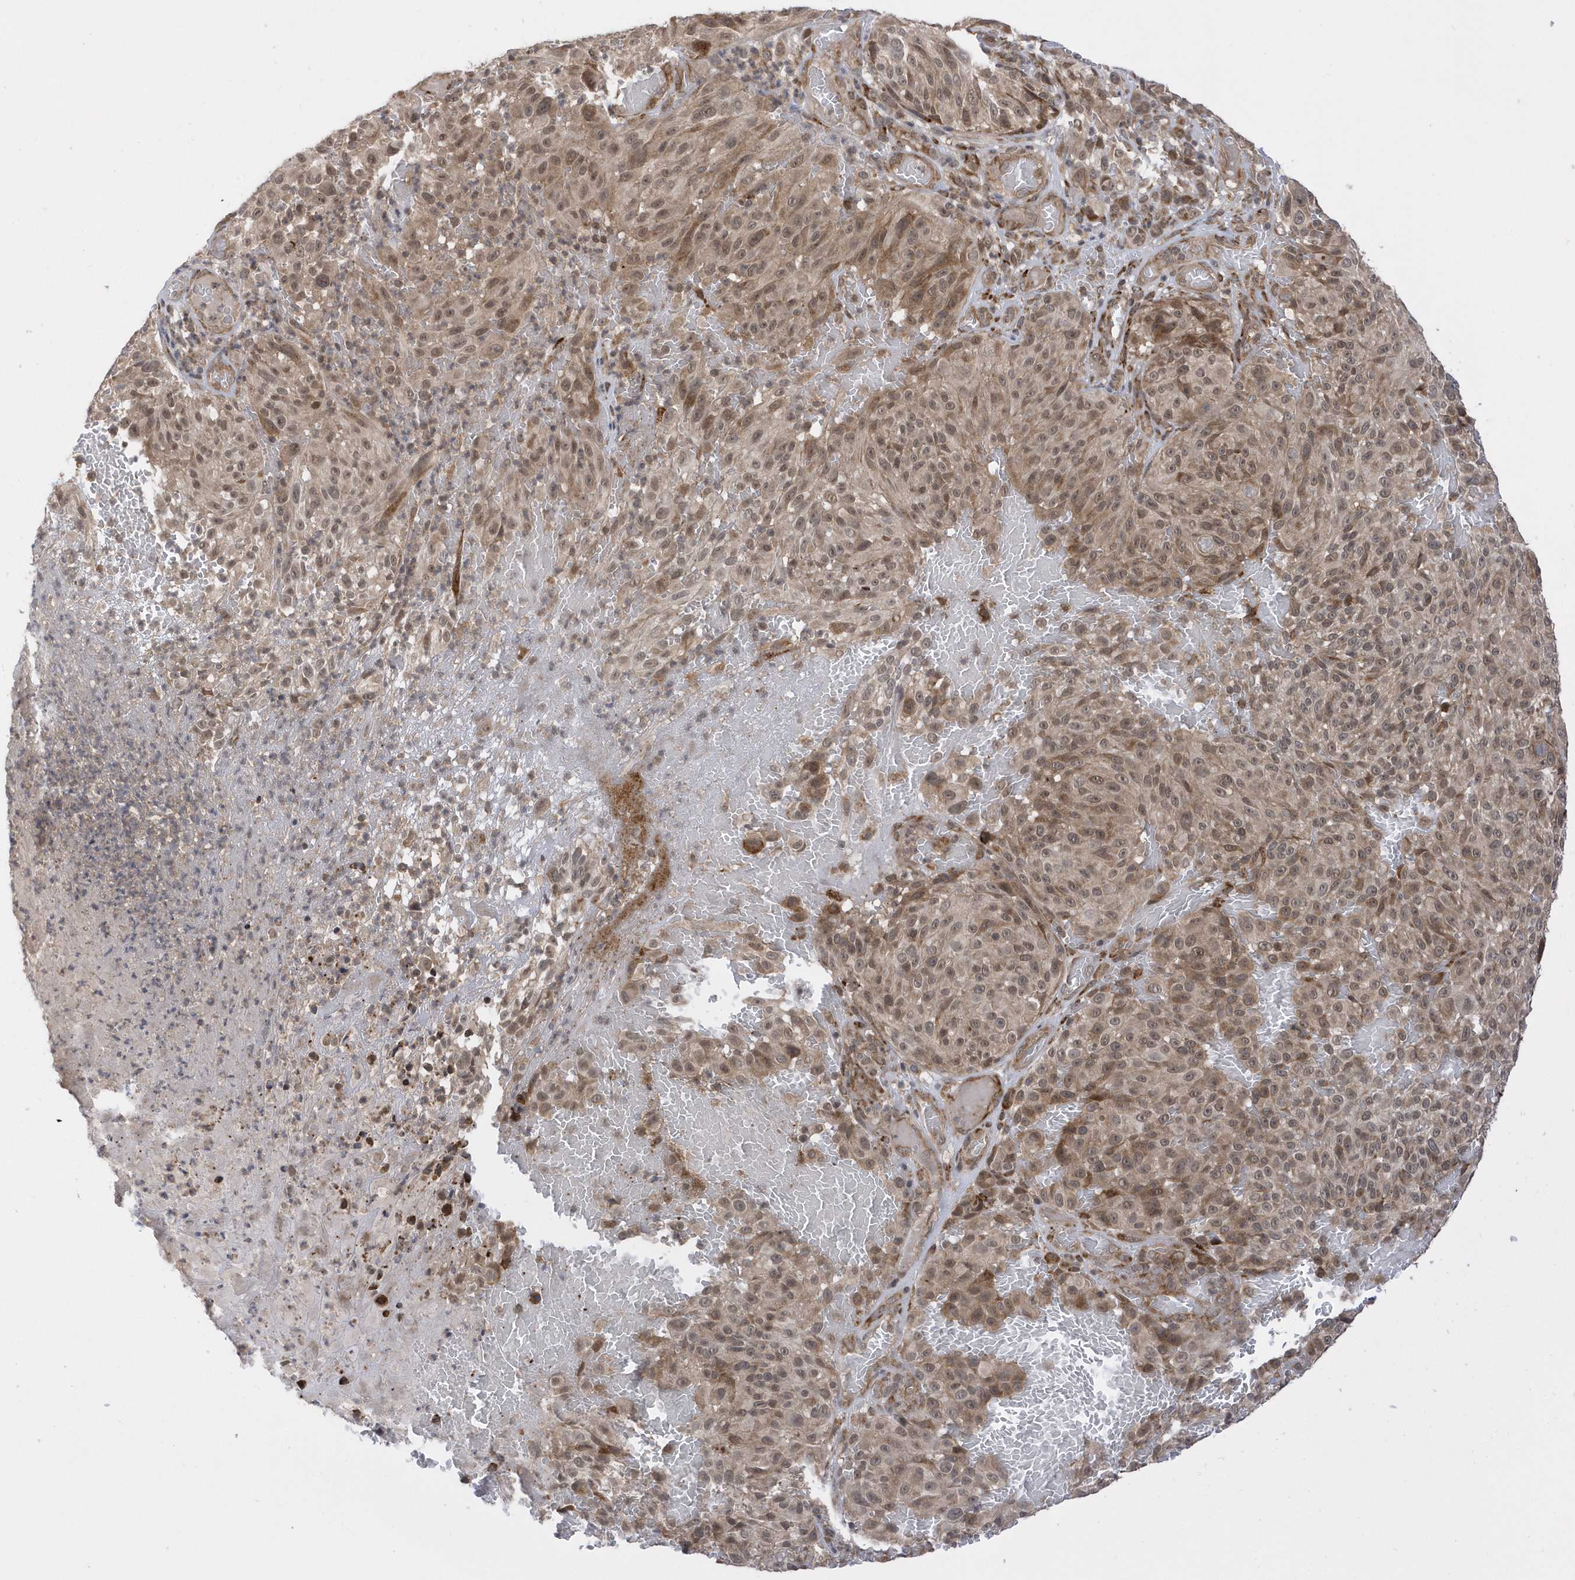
{"staining": {"intensity": "moderate", "quantity": ">75%", "location": "cytoplasmic/membranous,nuclear"}, "tissue": "melanoma", "cell_type": "Tumor cells", "image_type": "cancer", "snomed": [{"axis": "morphology", "description": "Malignant melanoma, NOS"}, {"axis": "topography", "description": "Skin"}], "caption": "Immunohistochemical staining of malignant melanoma reveals moderate cytoplasmic/membranous and nuclear protein staining in about >75% of tumor cells. Nuclei are stained in blue.", "gene": "METTL21A", "patient": {"sex": "male", "age": 83}}